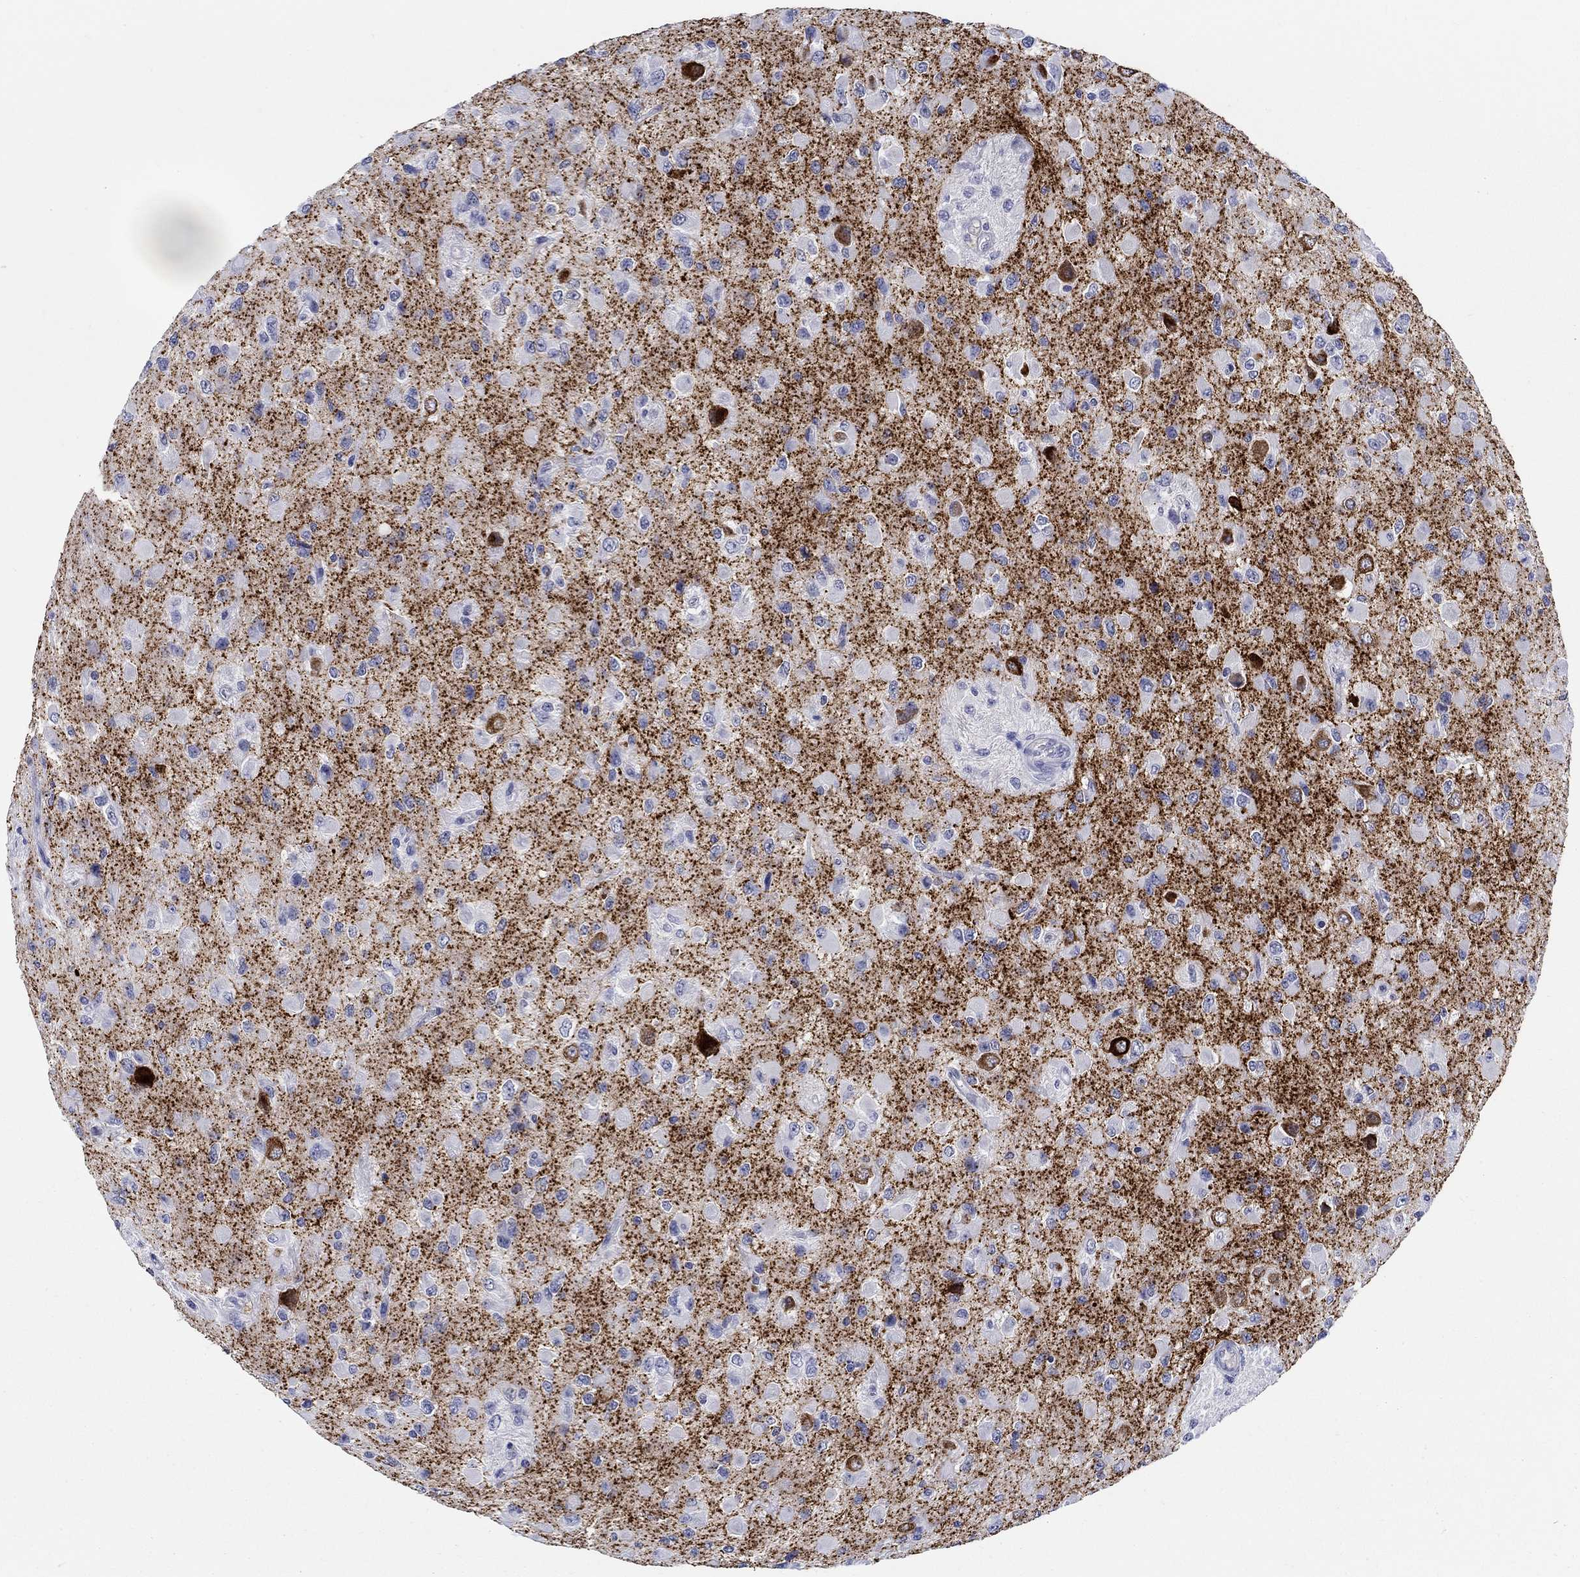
{"staining": {"intensity": "negative", "quantity": "none", "location": "none"}, "tissue": "glioma", "cell_type": "Tumor cells", "image_type": "cancer", "snomed": [{"axis": "morphology", "description": "Glioma, malignant, High grade"}, {"axis": "topography", "description": "Cerebral cortex"}], "caption": "This is a photomicrograph of immunohistochemistry staining of malignant glioma (high-grade), which shows no staining in tumor cells.", "gene": "SLC30A3", "patient": {"sex": "male", "age": 35}}